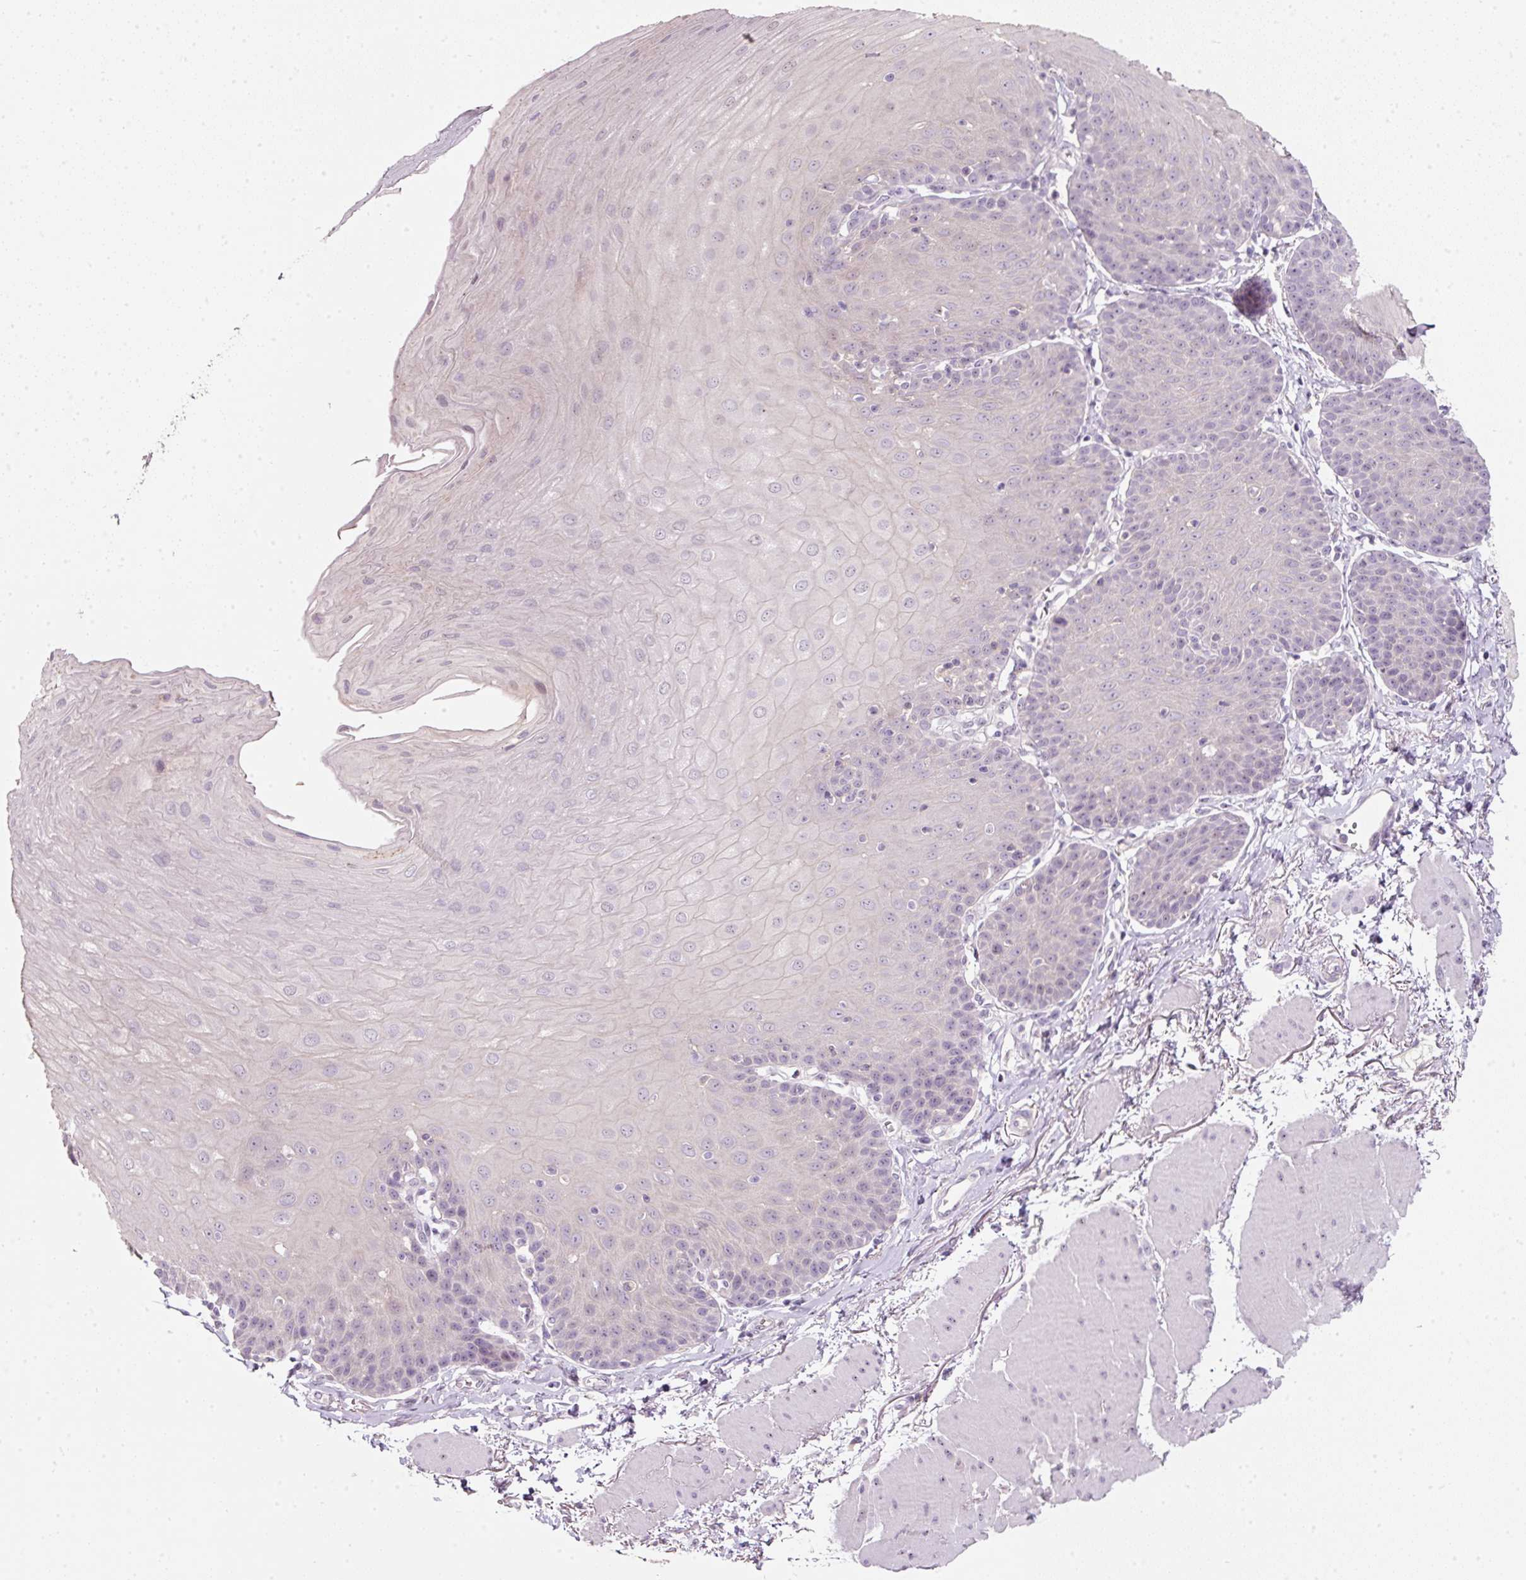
{"staining": {"intensity": "negative", "quantity": "none", "location": "none"}, "tissue": "esophagus", "cell_type": "Squamous epithelial cells", "image_type": "normal", "snomed": [{"axis": "morphology", "description": "Normal tissue, NOS"}, {"axis": "topography", "description": "Esophagus"}], "caption": "This is a histopathology image of immunohistochemistry staining of normal esophagus, which shows no staining in squamous epithelial cells.", "gene": "TMEM37", "patient": {"sex": "female", "age": 81}}